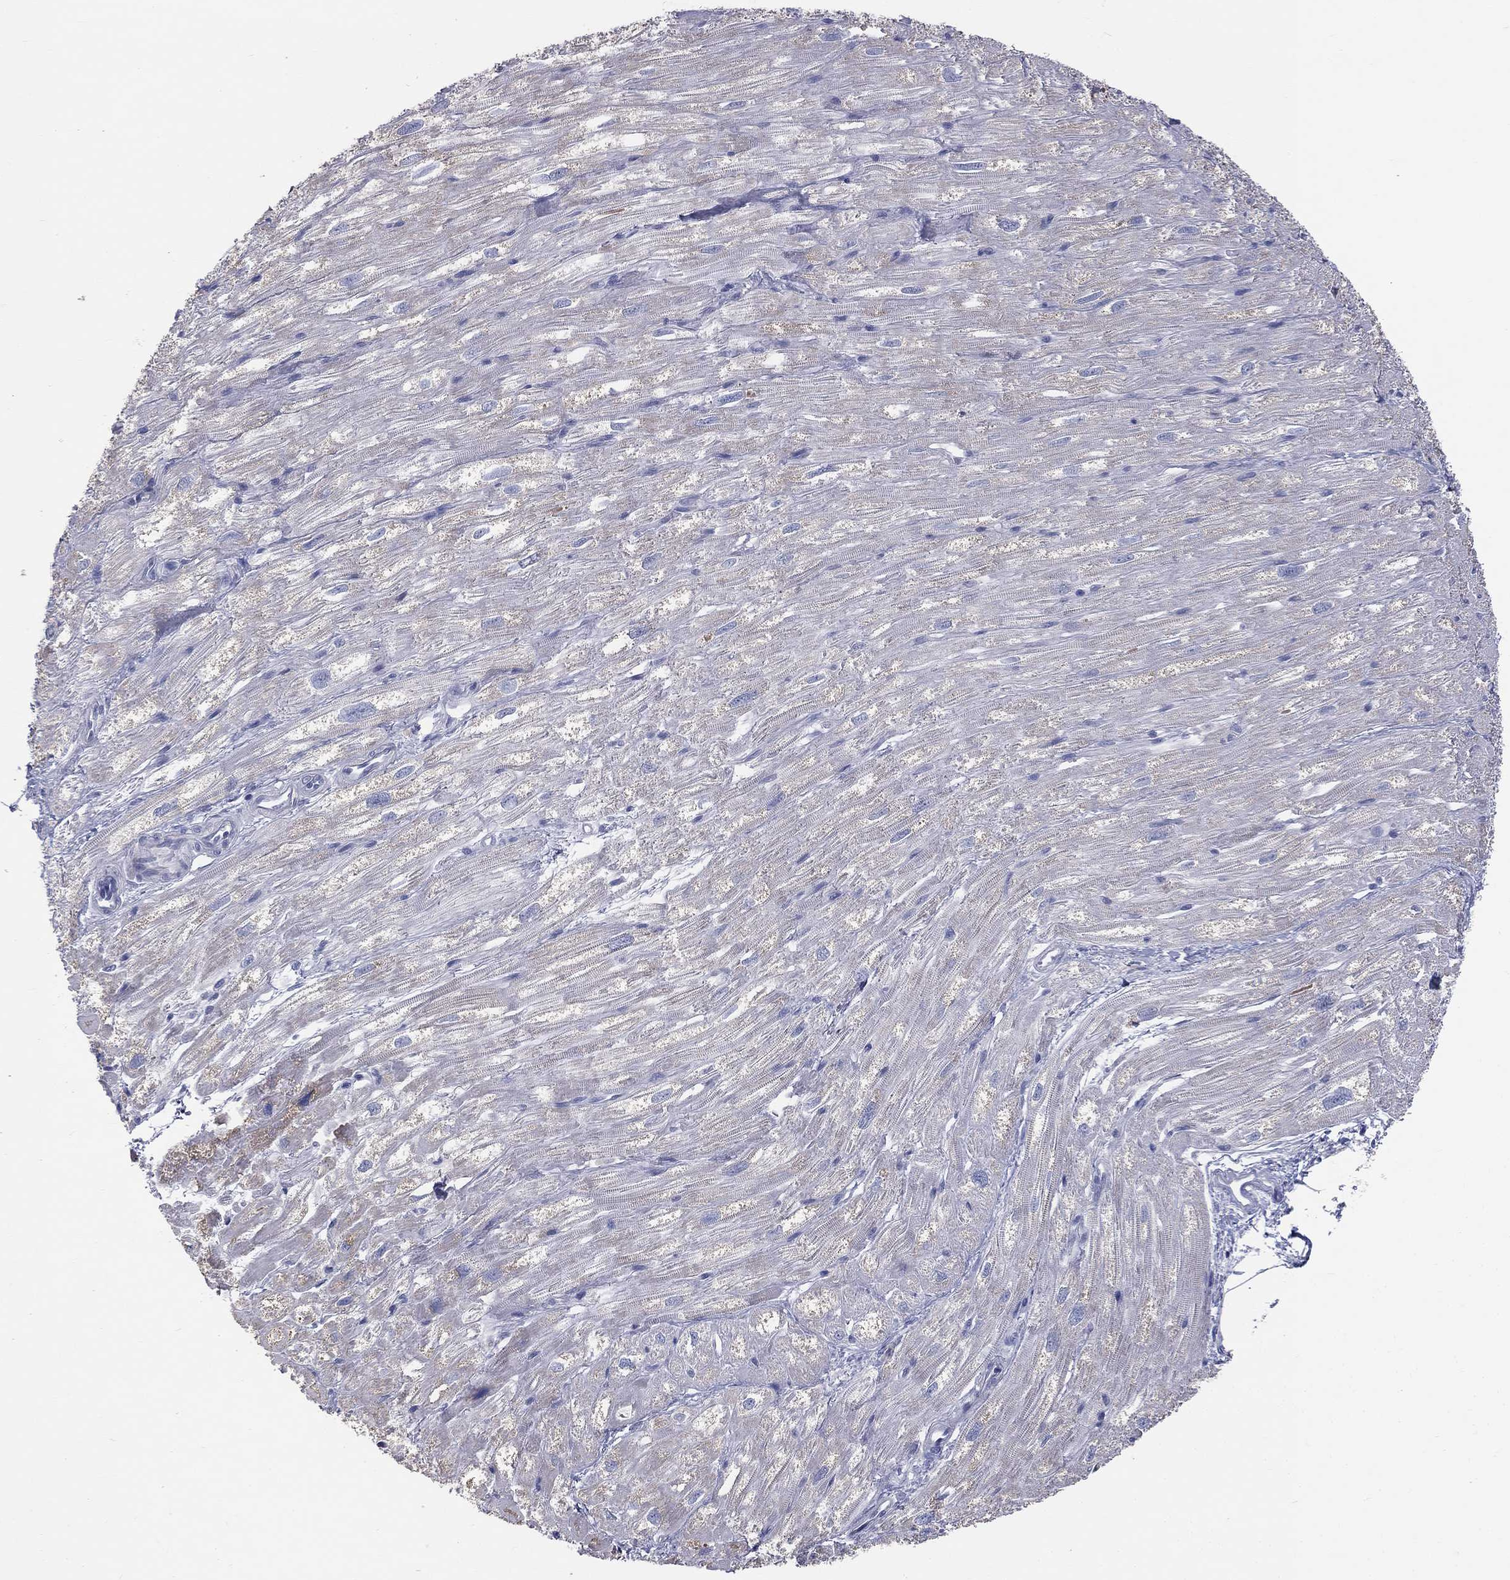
{"staining": {"intensity": "negative", "quantity": "none", "location": "none"}, "tissue": "heart muscle", "cell_type": "Cardiomyocytes", "image_type": "normal", "snomed": [{"axis": "morphology", "description": "Normal tissue, NOS"}, {"axis": "topography", "description": "Heart"}], "caption": "This is a micrograph of IHC staining of benign heart muscle, which shows no expression in cardiomyocytes.", "gene": "STK31", "patient": {"sex": "male", "age": 62}}